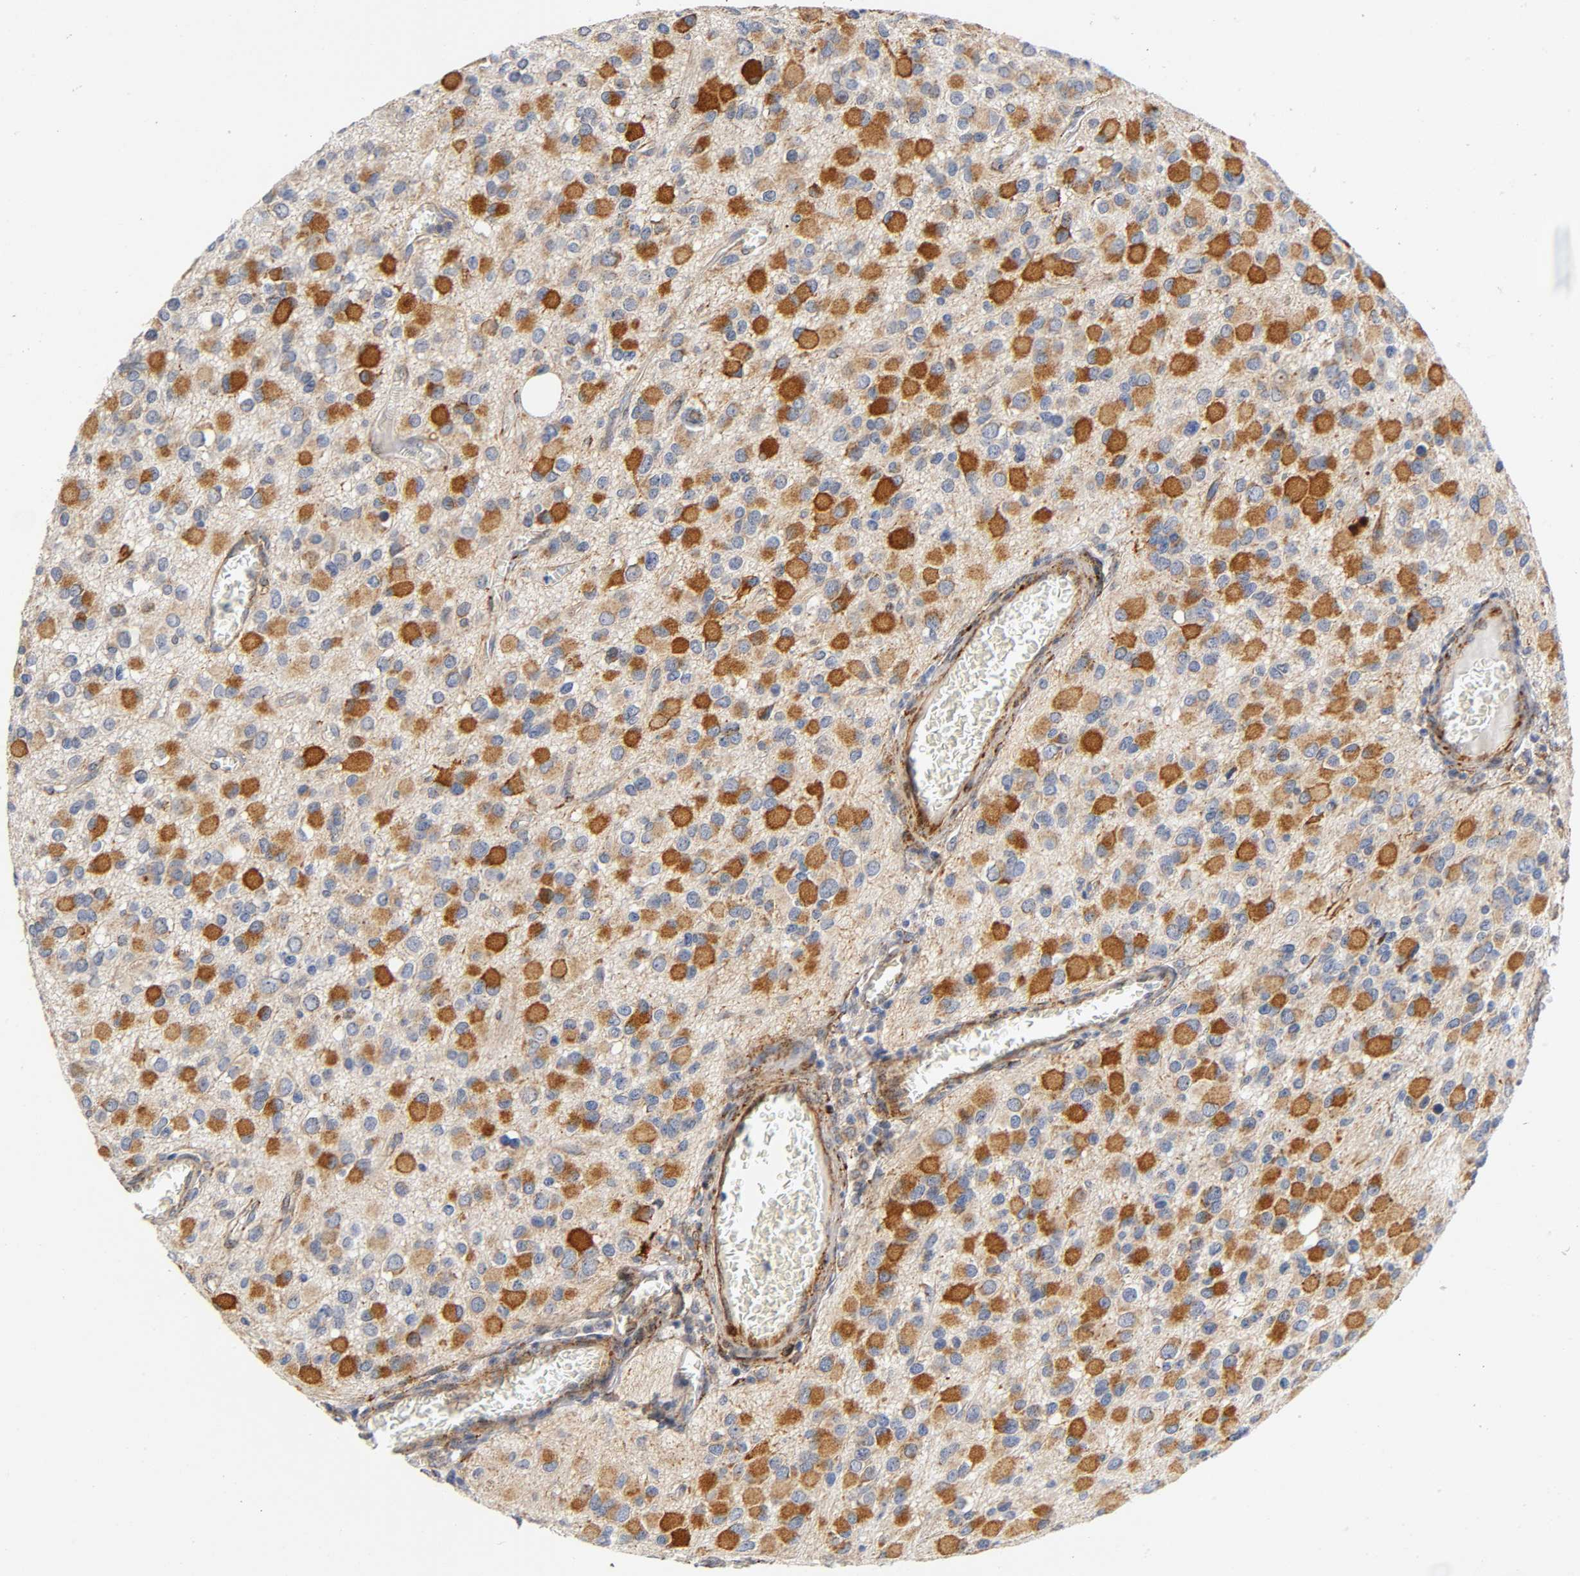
{"staining": {"intensity": "strong", "quantity": ">75%", "location": "cytoplasmic/membranous"}, "tissue": "glioma", "cell_type": "Tumor cells", "image_type": "cancer", "snomed": [{"axis": "morphology", "description": "Glioma, malignant, Low grade"}, {"axis": "topography", "description": "Brain"}], "caption": "Immunohistochemistry micrograph of human malignant glioma (low-grade) stained for a protein (brown), which exhibits high levels of strong cytoplasmic/membranous positivity in about >75% of tumor cells.", "gene": "SOS2", "patient": {"sex": "male", "age": 42}}